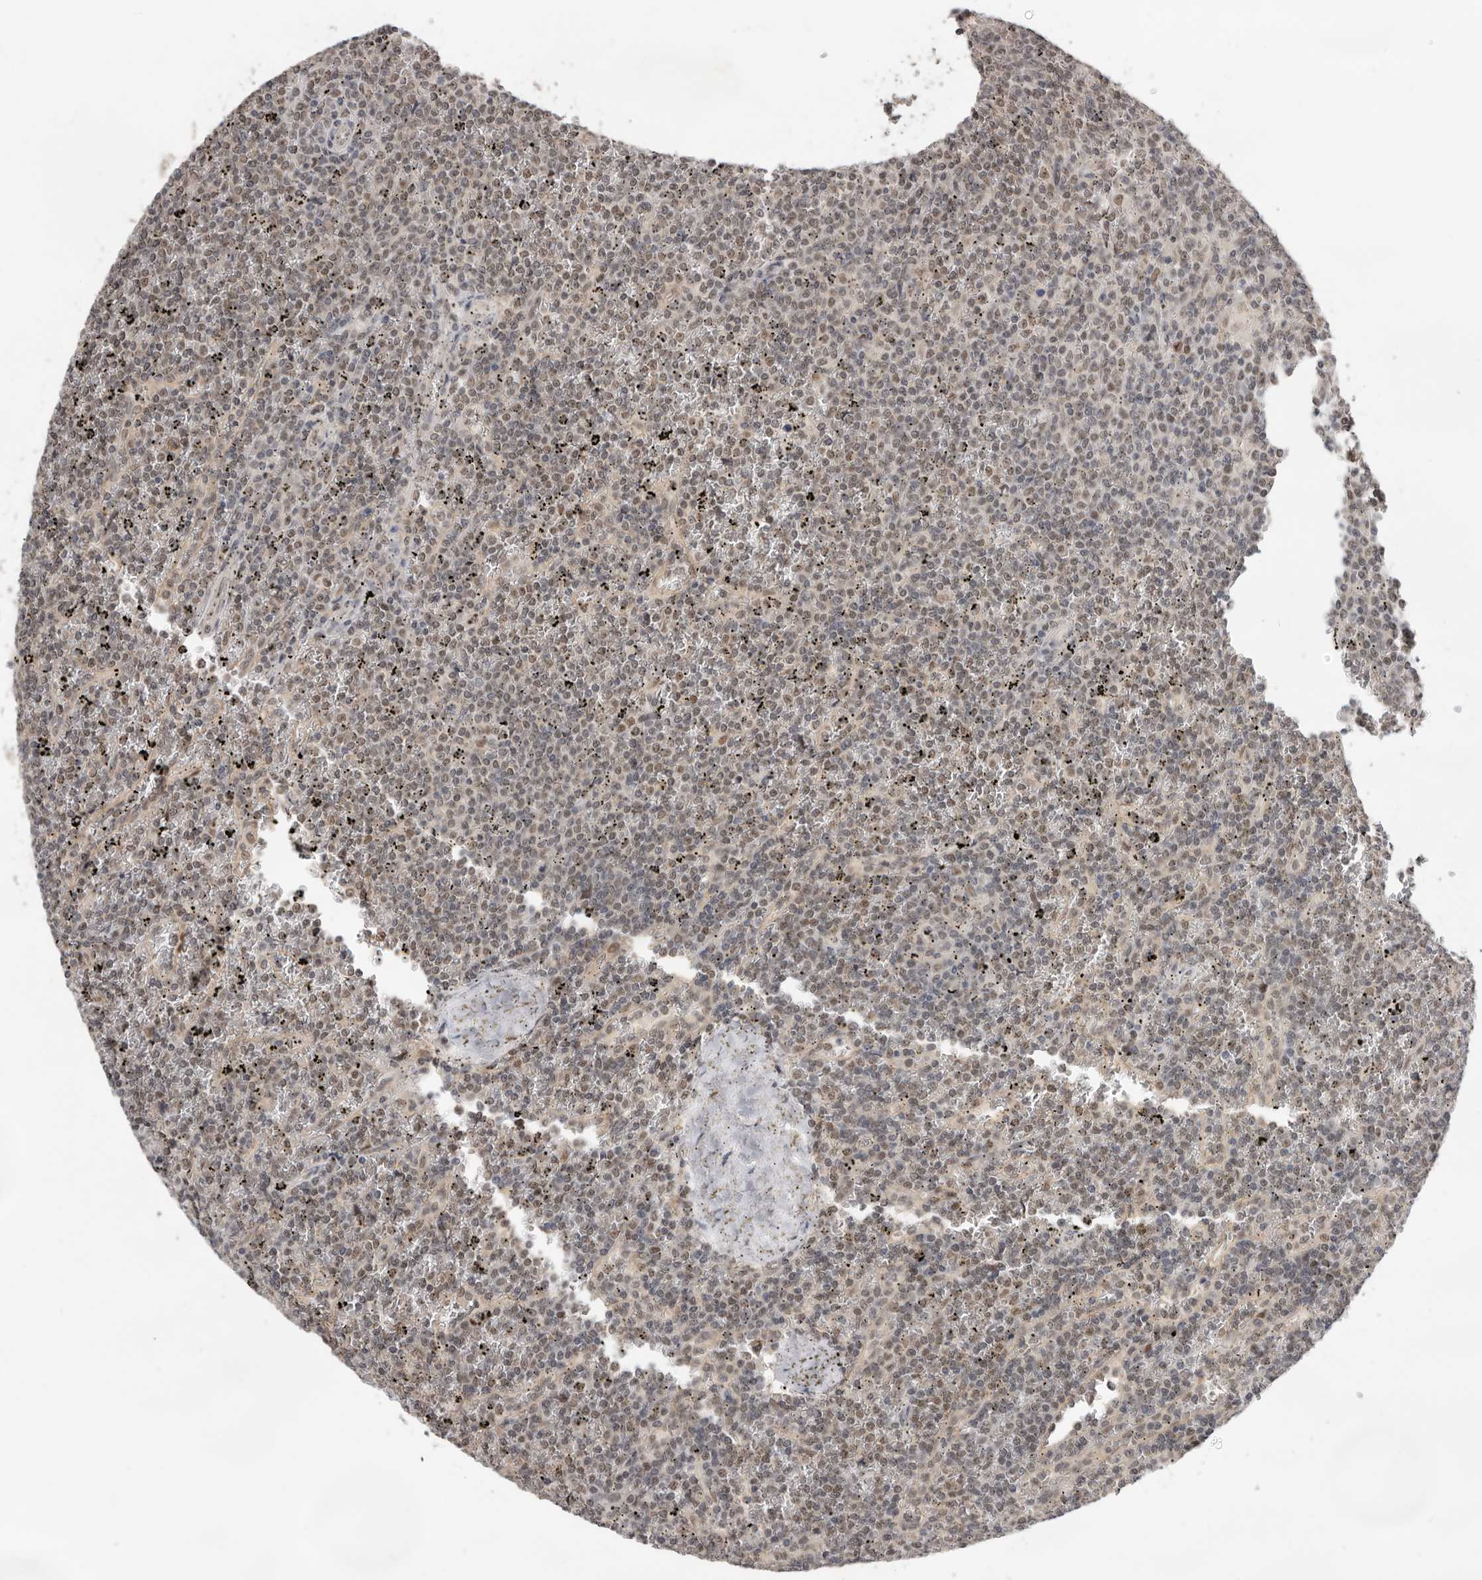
{"staining": {"intensity": "weak", "quantity": "25%-75%", "location": "nuclear"}, "tissue": "lymphoma", "cell_type": "Tumor cells", "image_type": "cancer", "snomed": [{"axis": "morphology", "description": "Malignant lymphoma, non-Hodgkin's type, Low grade"}, {"axis": "topography", "description": "Spleen"}], "caption": "Weak nuclear protein staining is seen in approximately 25%-75% of tumor cells in low-grade malignant lymphoma, non-Hodgkin's type.", "gene": "BRCA2", "patient": {"sex": "female", "age": 19}}